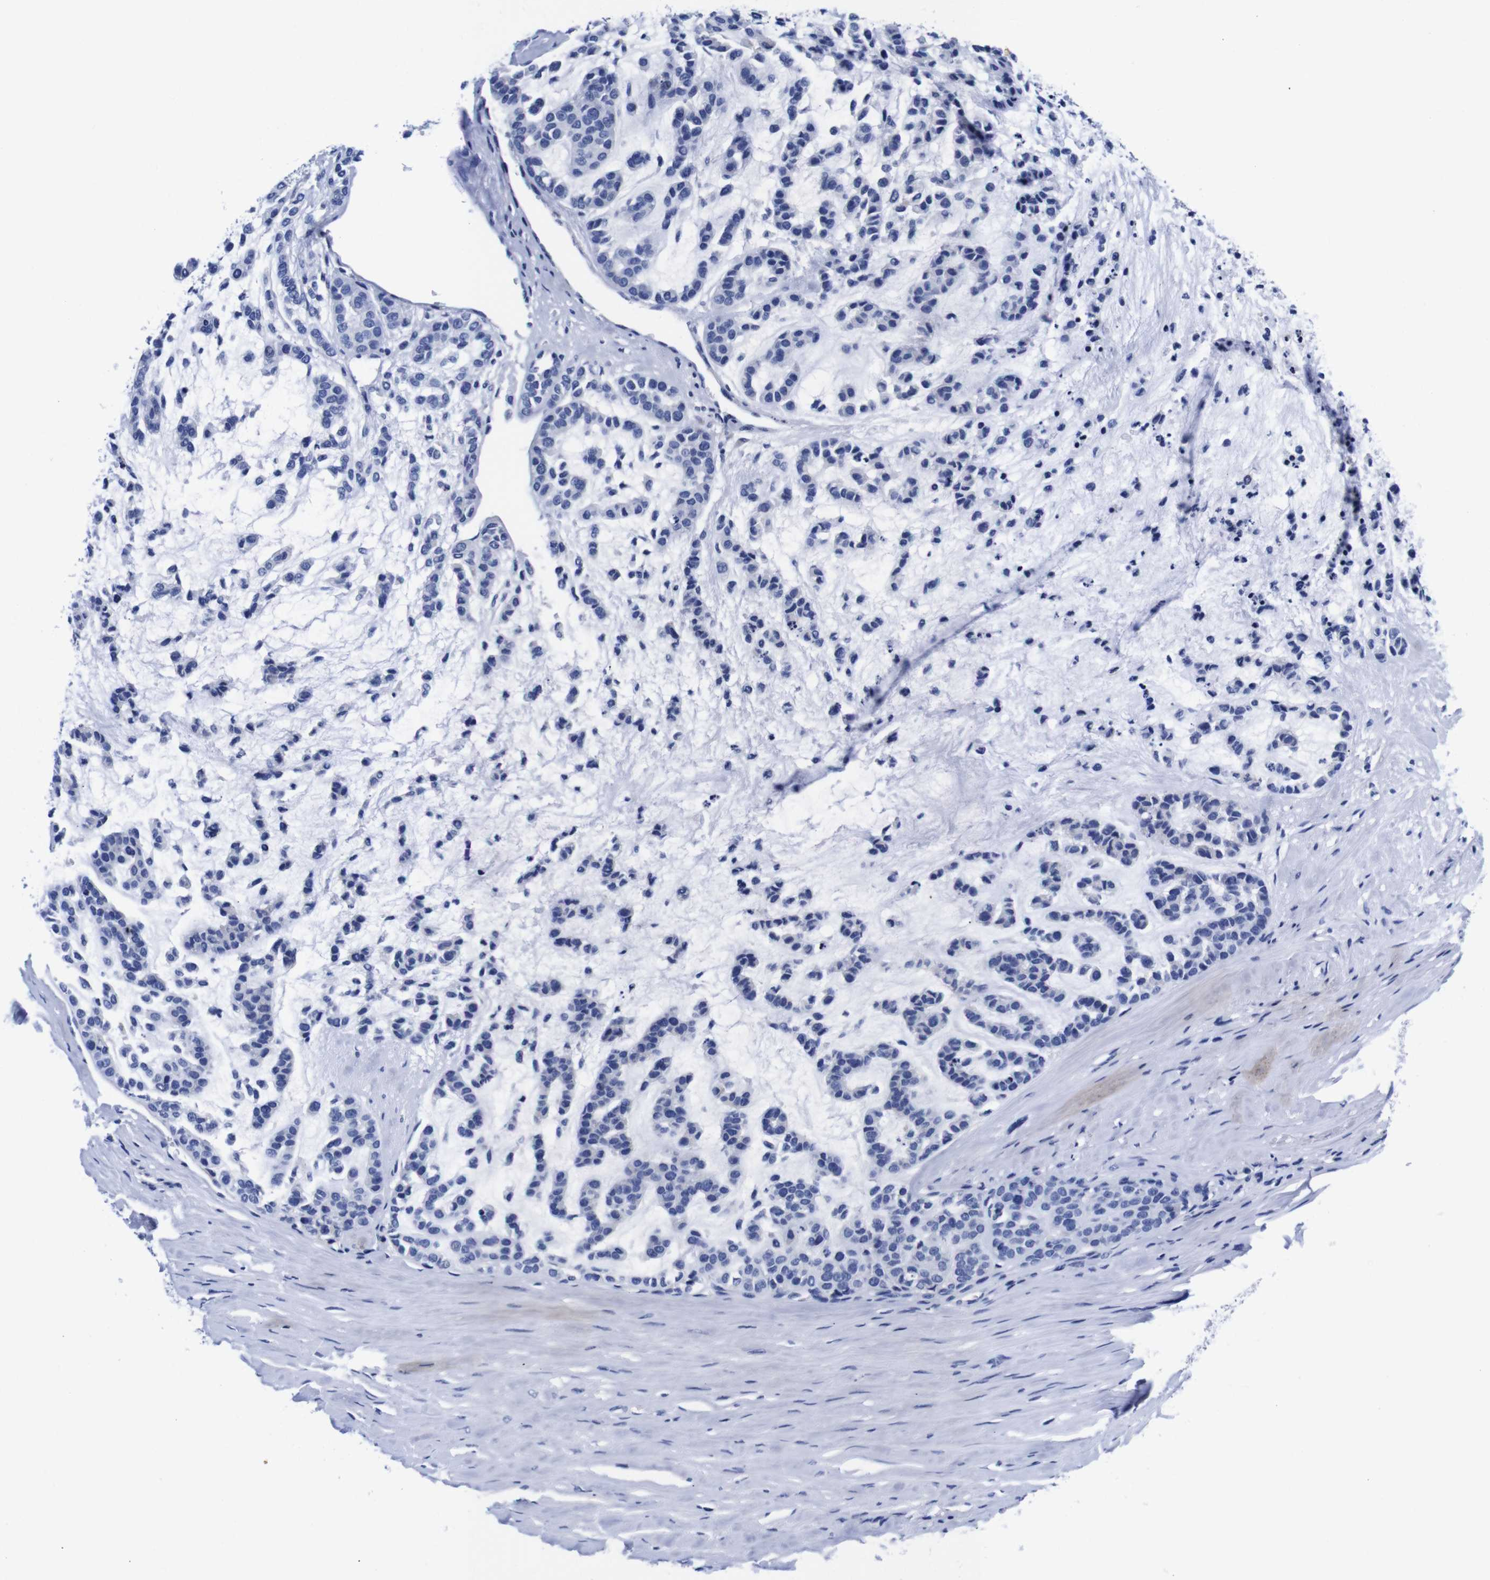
{"staining": {"intensity": "negative", "quantity": "none", "location": "none"}, "tissue": "head and neck cancer", "cell_type": "Tumor cells", "image_type": "cancer", "snomed": [{"axis": "morphology", "description": "Adenocarcinoma, NOS"}, {"axis": "morphology", "description": "Adenoma, NOS"}, {"axis": "topography", "description": "Head-Neck"}], "caption": "Head and neck cancer was stained to show a protein in brown. There is no significant expression in tumor cells.", "gene": "CLEC4G", "patient": {"sex": "female", "age": 55}}